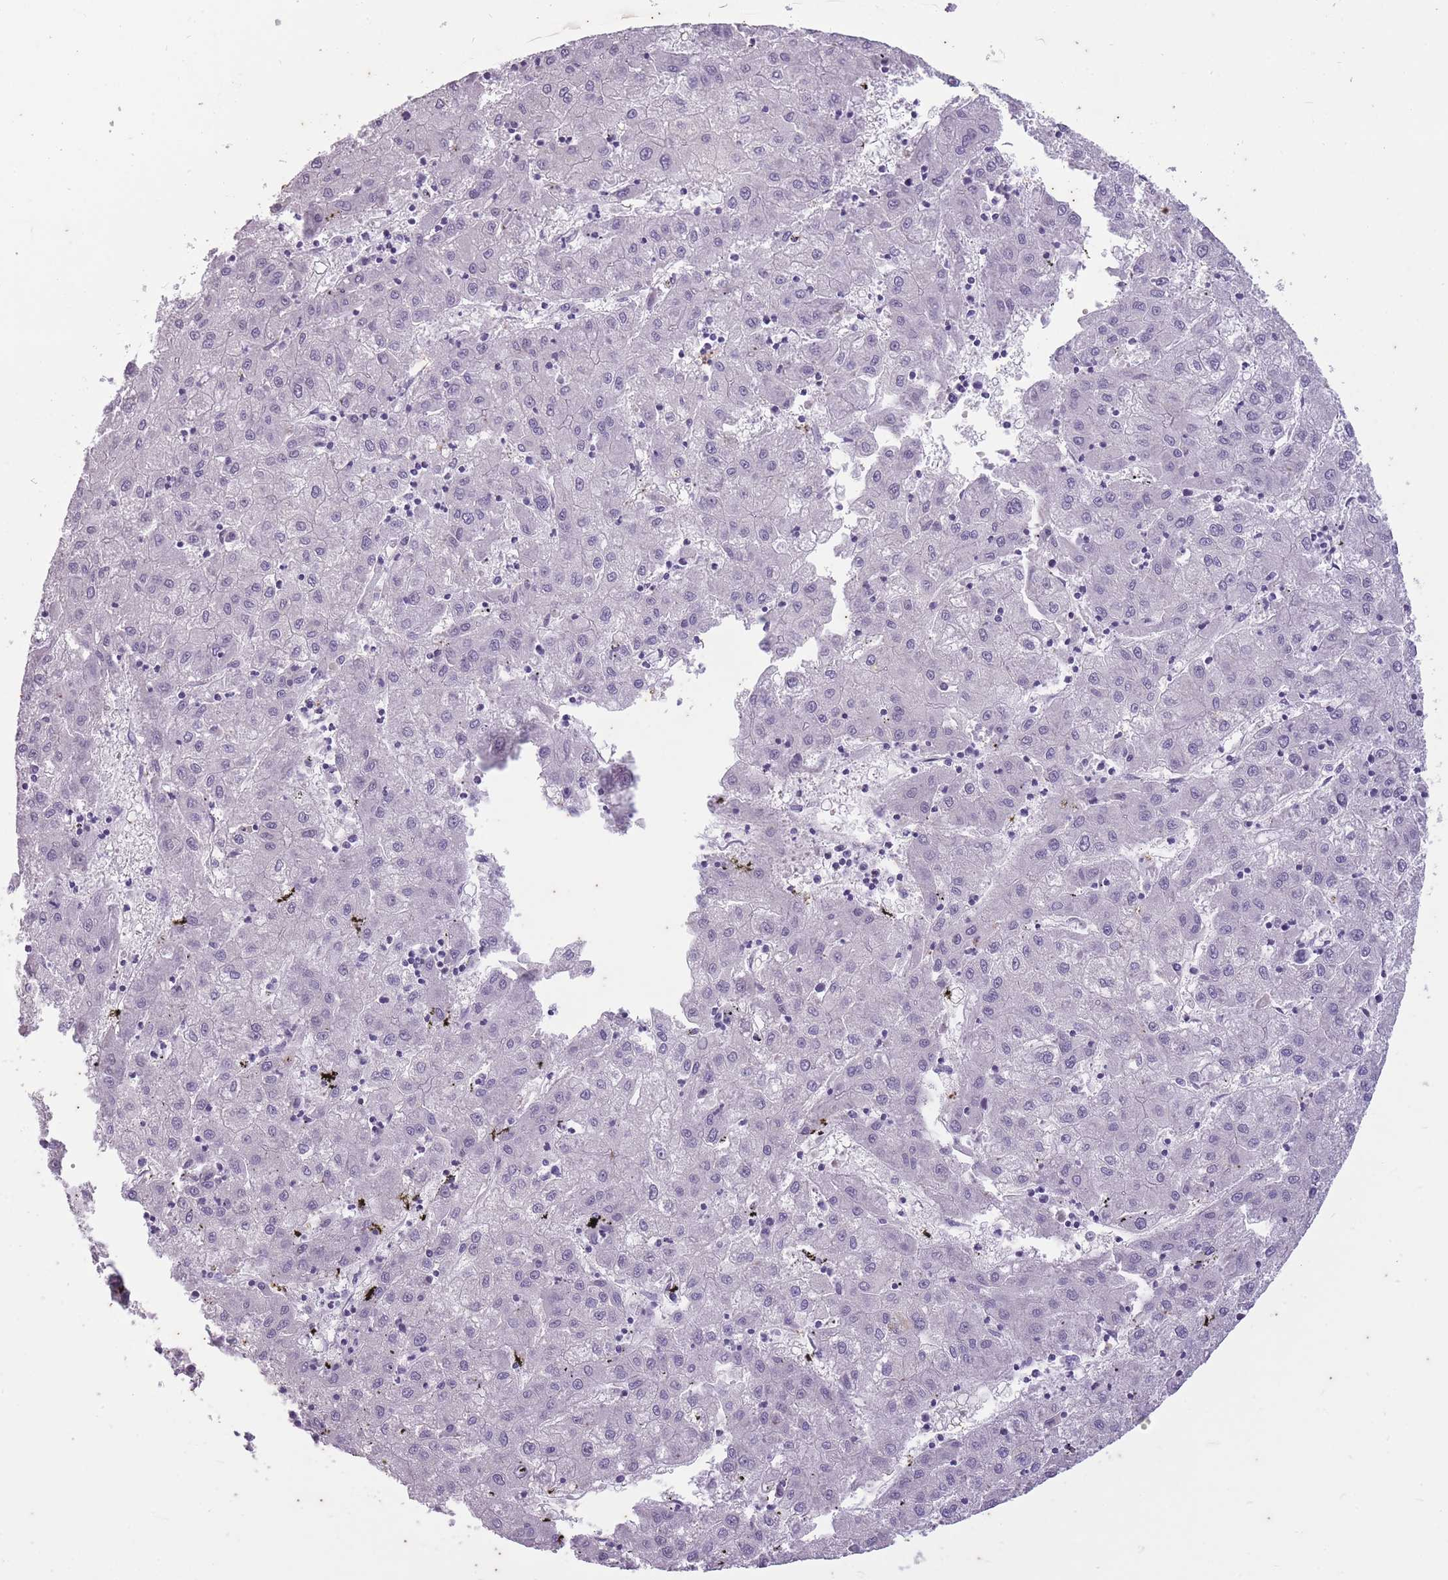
{"staining": {"intensity": "negative", "quantity": "none", "location": "none"}, "tissue": "liver cancer", "cell_type": "Tumor cells", "image_type": "cancer", "snomed": [{"axis": "morphology", "description": "Carcinoma, Hepatocellular, NOS"}, {"axis": "topography", "description": "Liver"}], "caption": "DAB (3,3'-diaminobenzidine) immunohistochemical staining of human hepatocellular carcinoma (liver) shows no significant positivity in tumor cells. Nuclei are stained in blue.", "gene": "CNTNAP3", "patient": {"sex": "male", "age": 72}}